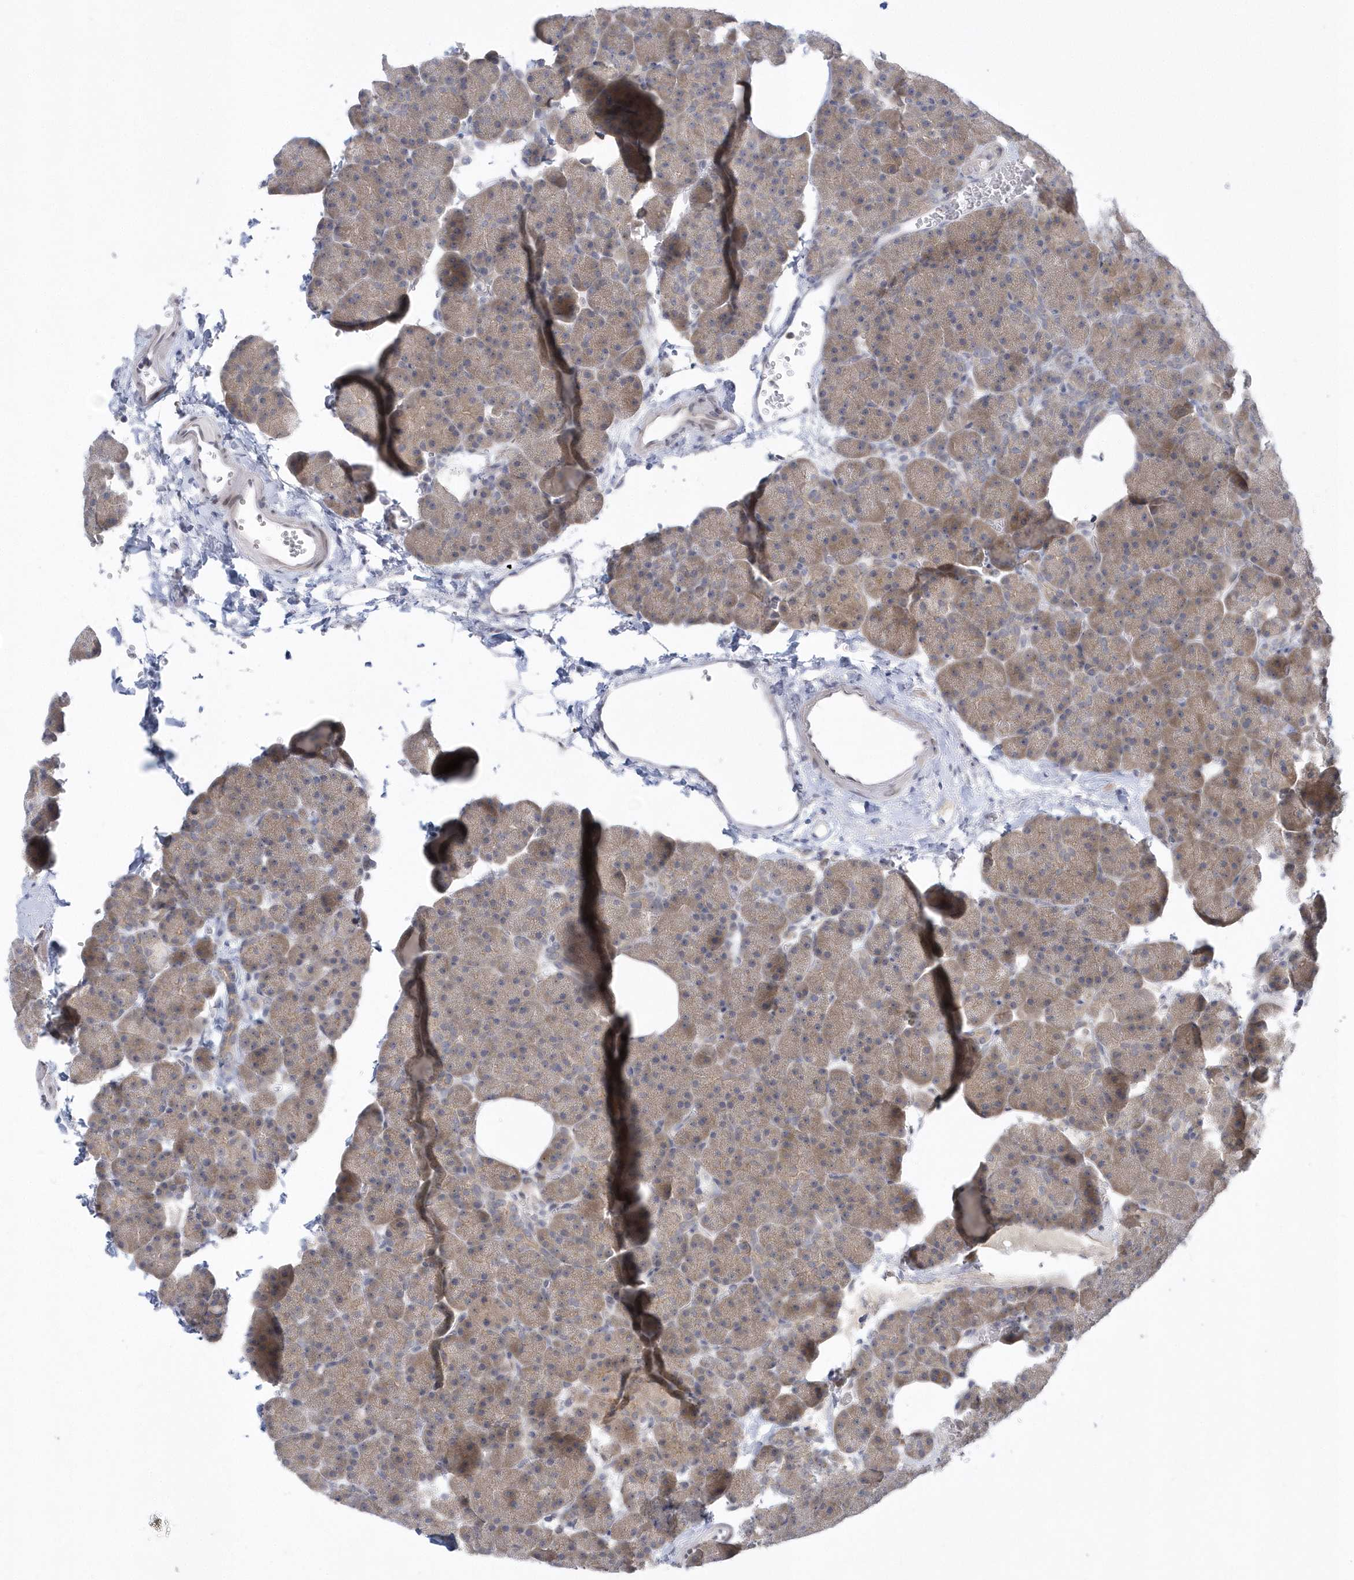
{"staining": {"intensity": "weak", "quantity": "25%-75%", "location": "cytoplasmic/membranous"}, "tissue": "pancreas", "cell_type": "Exocrine glandular cells", "image_type": "normal", "snomed": [{"axis": "morphology", "description": "Normal tissue, NOS"}, {"axis": "morphology", "description": "Carcinoid, malignant, NOS"}, {"axis": "topography", "description": "Pancreas"}], "caption": "The micrograph demonstrates staining of benign pancreas, revealing weak cytoplasmic/membranous protein positivity (brown color) within exocrine glandular cells.", "gene": "ZC3H12D", "patient": {"sex": "female", "age": 35}}